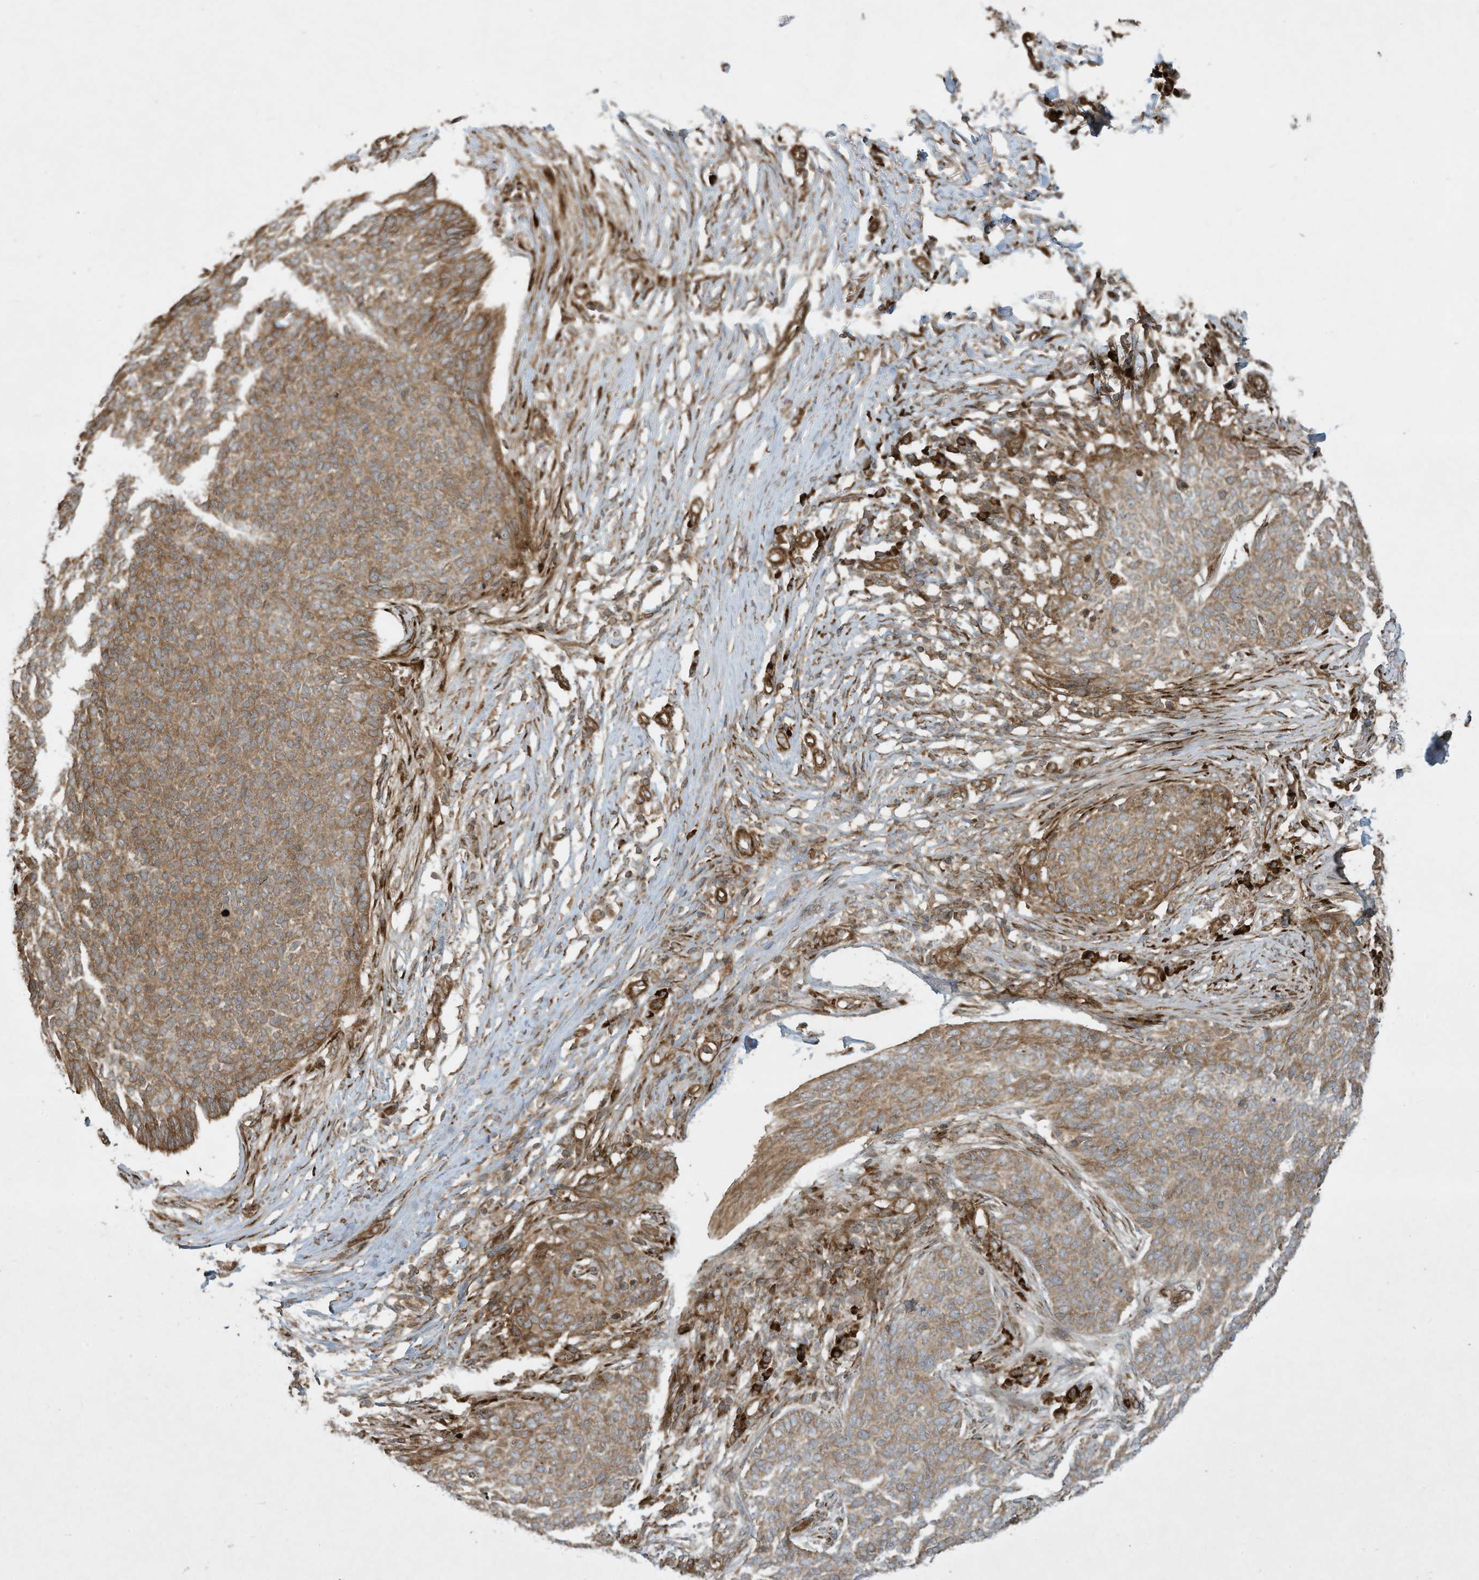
{"staining": {"intensity": "moderate", "quantity": ">75%", "location": "cytoplasmic/membranous"}, "tissue": "skin cancer", "cell_type": "Tumor cells", "image_type": "cancer", "snomed": [{"axis": "morphology", "description": "Normal tissue, NOS"}, {"axis": "morphology", "description": "Basal cell carcinoma"}, {"axis": "topography", "description": "Skin"}], "caption": "High-power microscopy captured an immunohistochemistry micrograph of skin cancer (basal cell carcinoma), revealing moderate cytoplasmic/membranous staining in approximately >75% of tumor cells.", "gene": "DDIT4", "patient": {"sex": "male", "age": 50}}